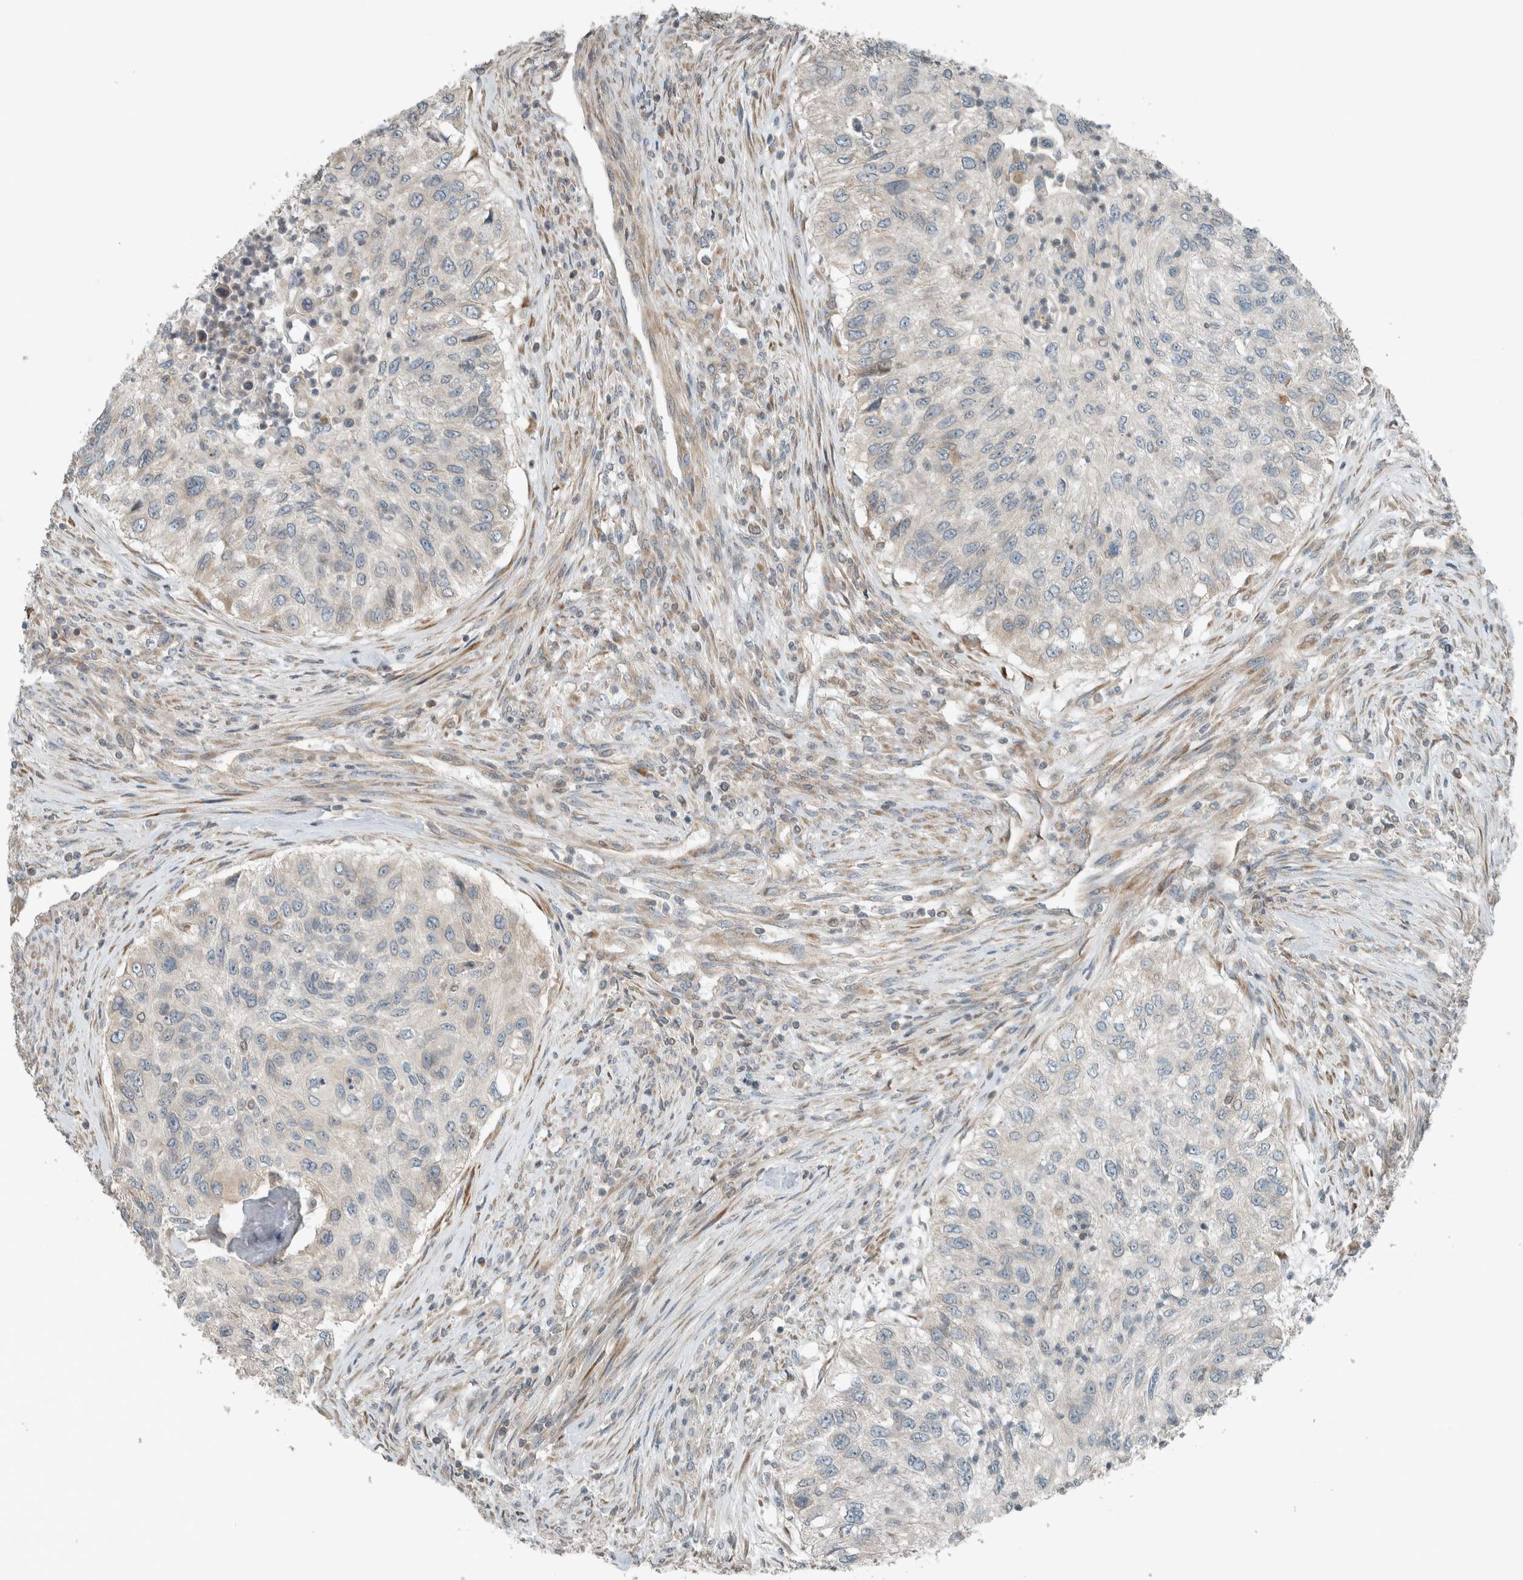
{"staining": {"intensity": "negative", "quantity": "none", "location": "none"}, "tissue": "urothelial cancer", "cell_type": "Tumor cells", "image_type": "cancer", "snomed": [{"axis": "morphology", "description": "Urothelial carcinoma, High grade"}, {"axis": "topography", "description": "Urinary bladder"}], "caption": "Urothelial carcinoma (high-grade) was stained to show a protein in brown. There is no significant positivity in tumor cells. (DAB (3,3'-diaminobenzidine) immunohistochemistry visualized using brightfield microscopy, high magnification).", "gene": "SEL1L", "patient": {"sex": "female", "age": 60}}